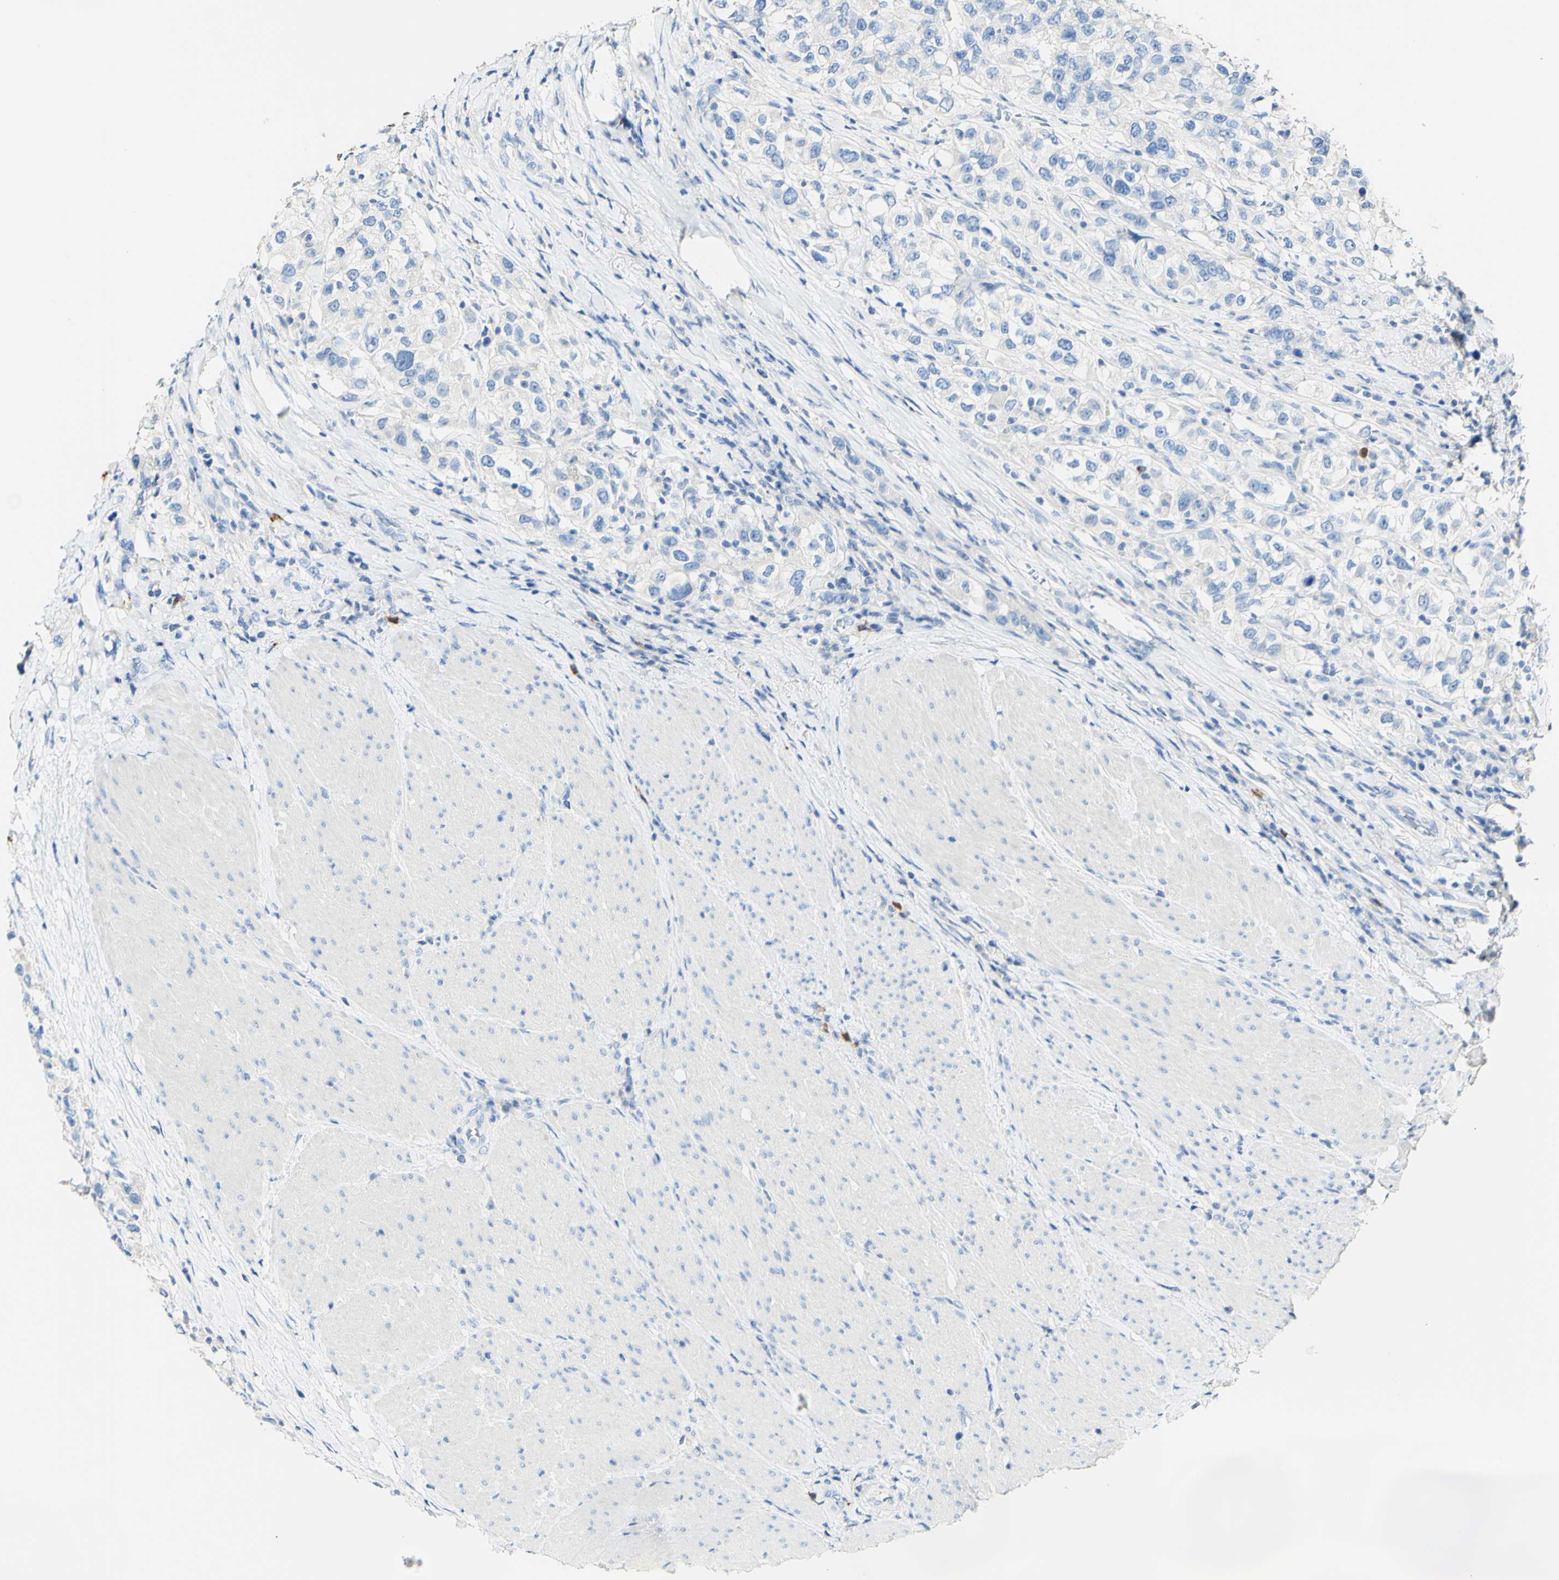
{"staining": {"intensity": "negative", "quantity": "none", "location": "none"}, "tissue": "urothelial cancer", "cell_type": "Tumor cells", "image_type": "cancer", "snomed": [{"axis": "morphology", "description": "Urothelial carcinoma, High grade"}, {"axis": "topography", "description": "Urinary bladder"}], "caption": "Tumor cells are negative for brown protein staining in high-grade urothelial carcinoma. (Brightfield microscopy of DAB (3,3'-diaminobenzidine) immunohistochemistry (IHC) at high magnification).", "gene": "PIGR", "patient": {"sex": "female", "age": 80}}